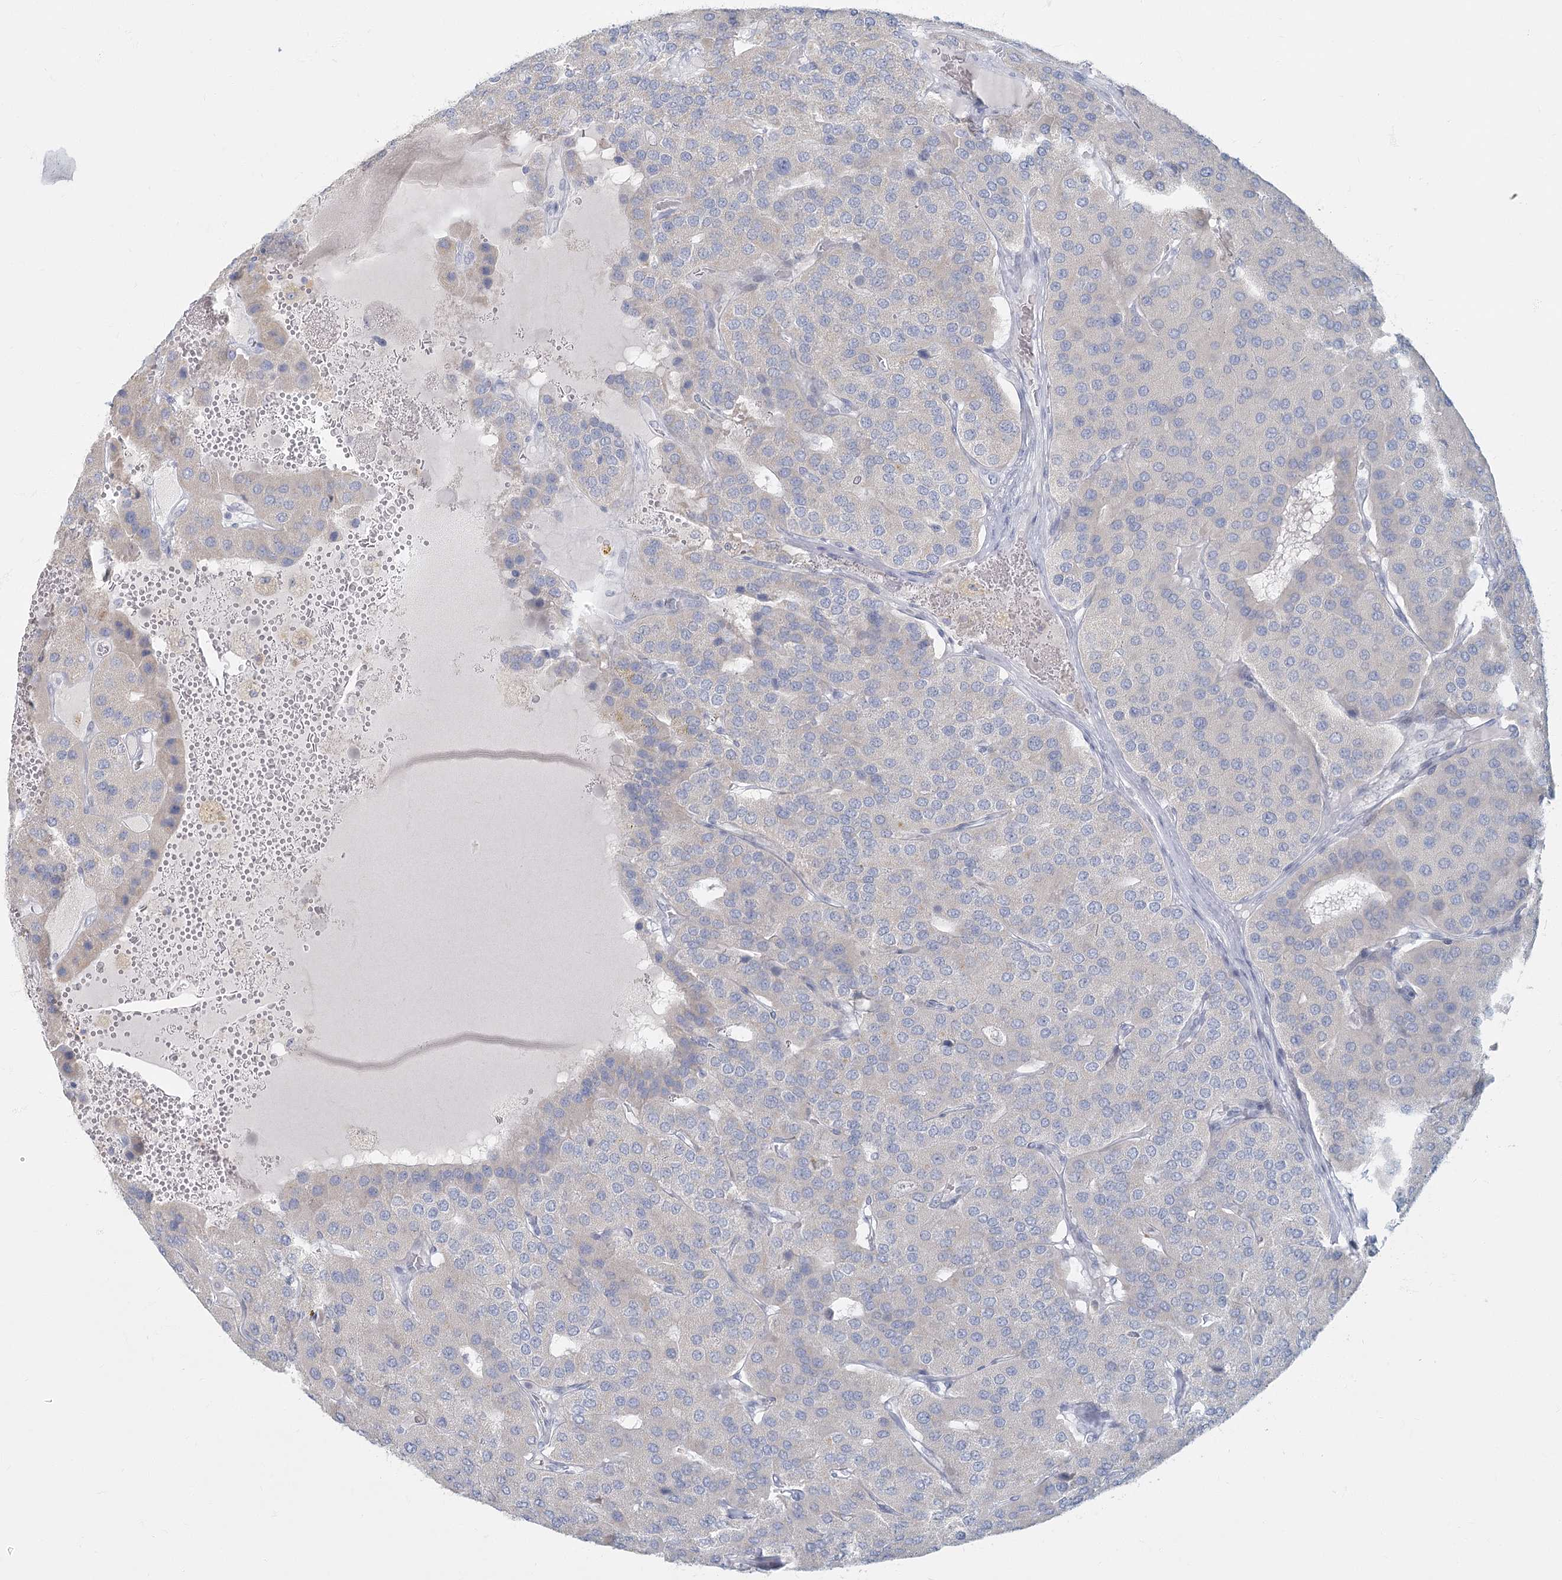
{"staining": {"intensity": "negative", "quantity": "none", "location": "none"}, "tissue": "parathyroid gland", "cell_type": "Glandular cells", "image_type": "normal", "snomed": [{"axis": "morphology", "description": "Normal tissue, NOS"}, {"axis": "morphology", "description": "Adenoma, NOS"}, {"axis": "topography", "description": "Parathyroid gland"}], "caption": "Unremarkable parathyroid gland was stained to show a protein in brown. There is no significant staining in glandular cells. (Stains: DAB (3,3'-diaminobenzidine) IHC with hematoxylin counter stain, Microscopy: brightfield microscopy at high magnification).", "gene": "FAM110C", "patient": {"sex": "female", "age": 86}}